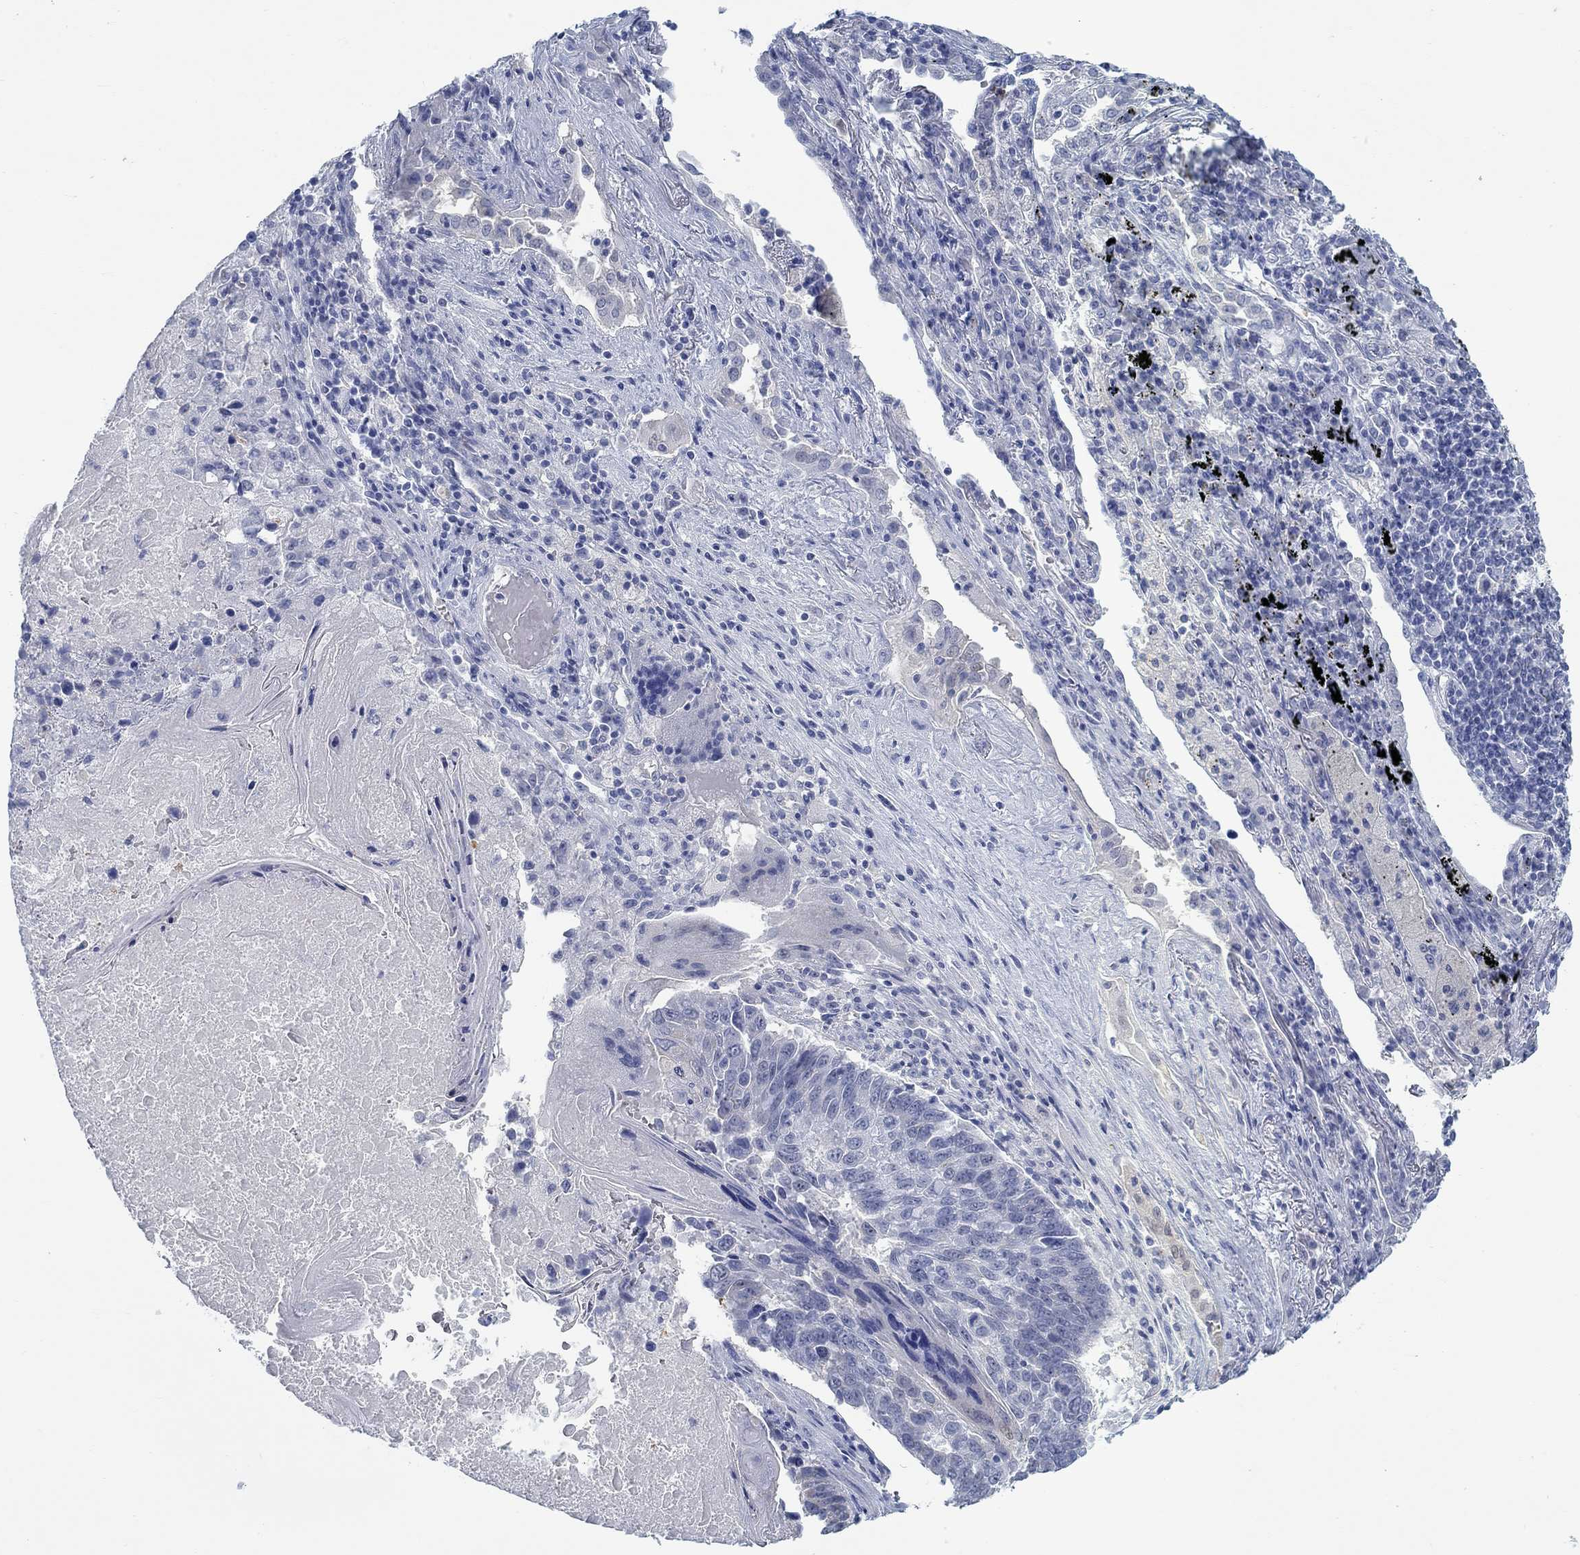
{"staining": {"intensity": "moderate", "quantity": "<25%", "location": "cytoplasmic/membranous"}, "tissue": "lung cancer", "cell_type": "Tumor cells", "image_type": "cancer", "snomed": [{"axis": "morphology", "description": "Squamous cell carcinoma, NOS"}, {"axis": "topography", "description": "Lung"}], "caption": "The photomicrograph shows staining of lung cancer, revealing moderate cytoplasmic/membranous protein positivity (brown color) within tumor cells.", "gene": "TEKT4", "patient": {"sex": "male", "age": 73}}